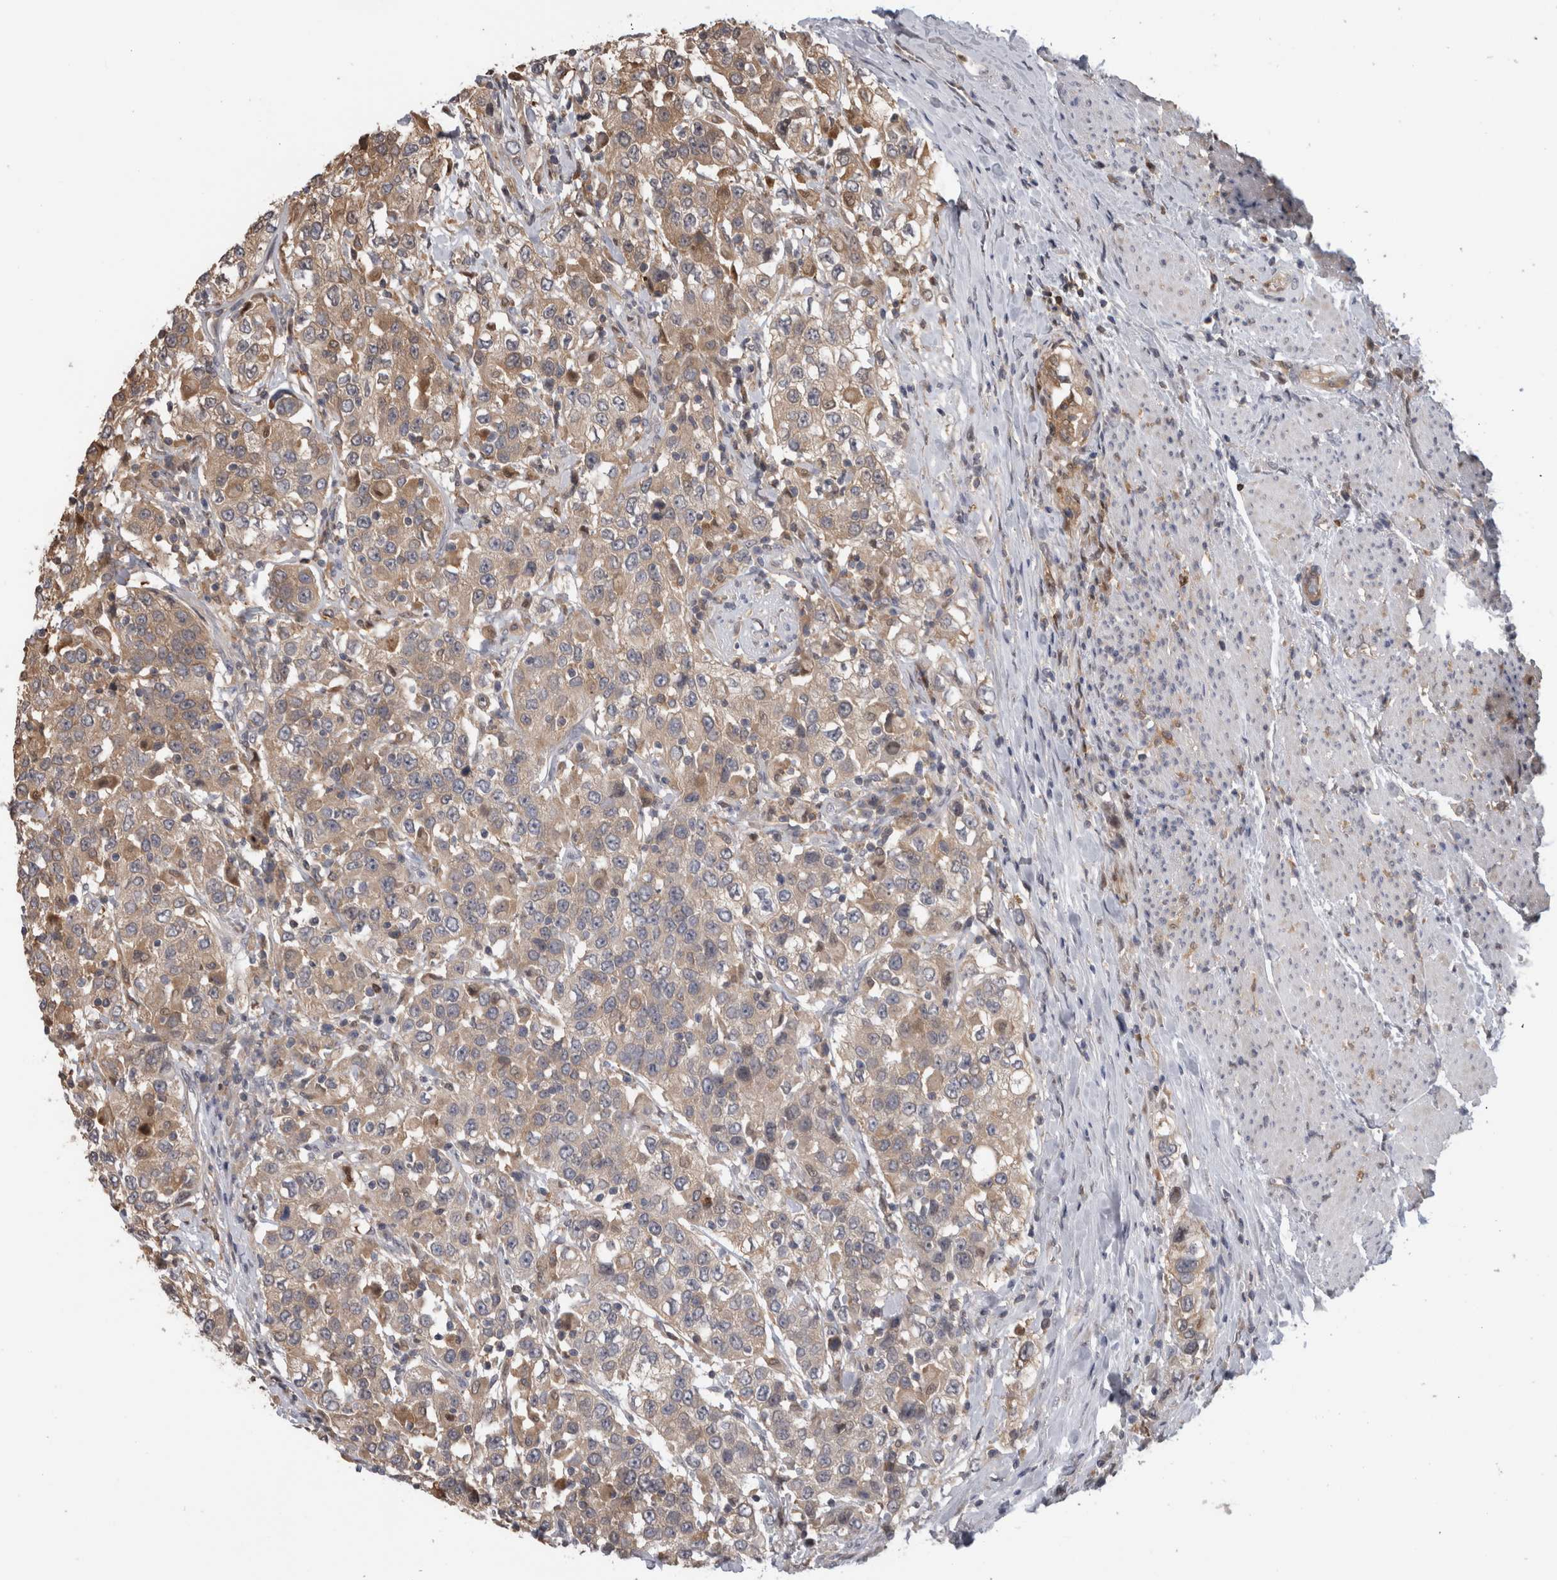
{"staining": {"intensity": "weak", "quantity": ">75%", "location": "cytoplasmic/membranous"}, "tissue": "urothelial cancer", "cell_type": "Tumor cells", "image_type": "cancer", "snomed": [{"axis": "morphology", "description": "Urothelial carcinoma, High grade"}, {"axis": "topography", "description": "Urinary bladder"}], "caption": "This histopathology image reveals urothelial cancer stained with immunohistochemistry to label a protein in brown. The cytoplasmic/membranous of tumor cells show weak positivity for the protein. Nuclei are counter-stained blue.", "gene": "USH1G", "patient": {"sex": "female", "age": 80}}